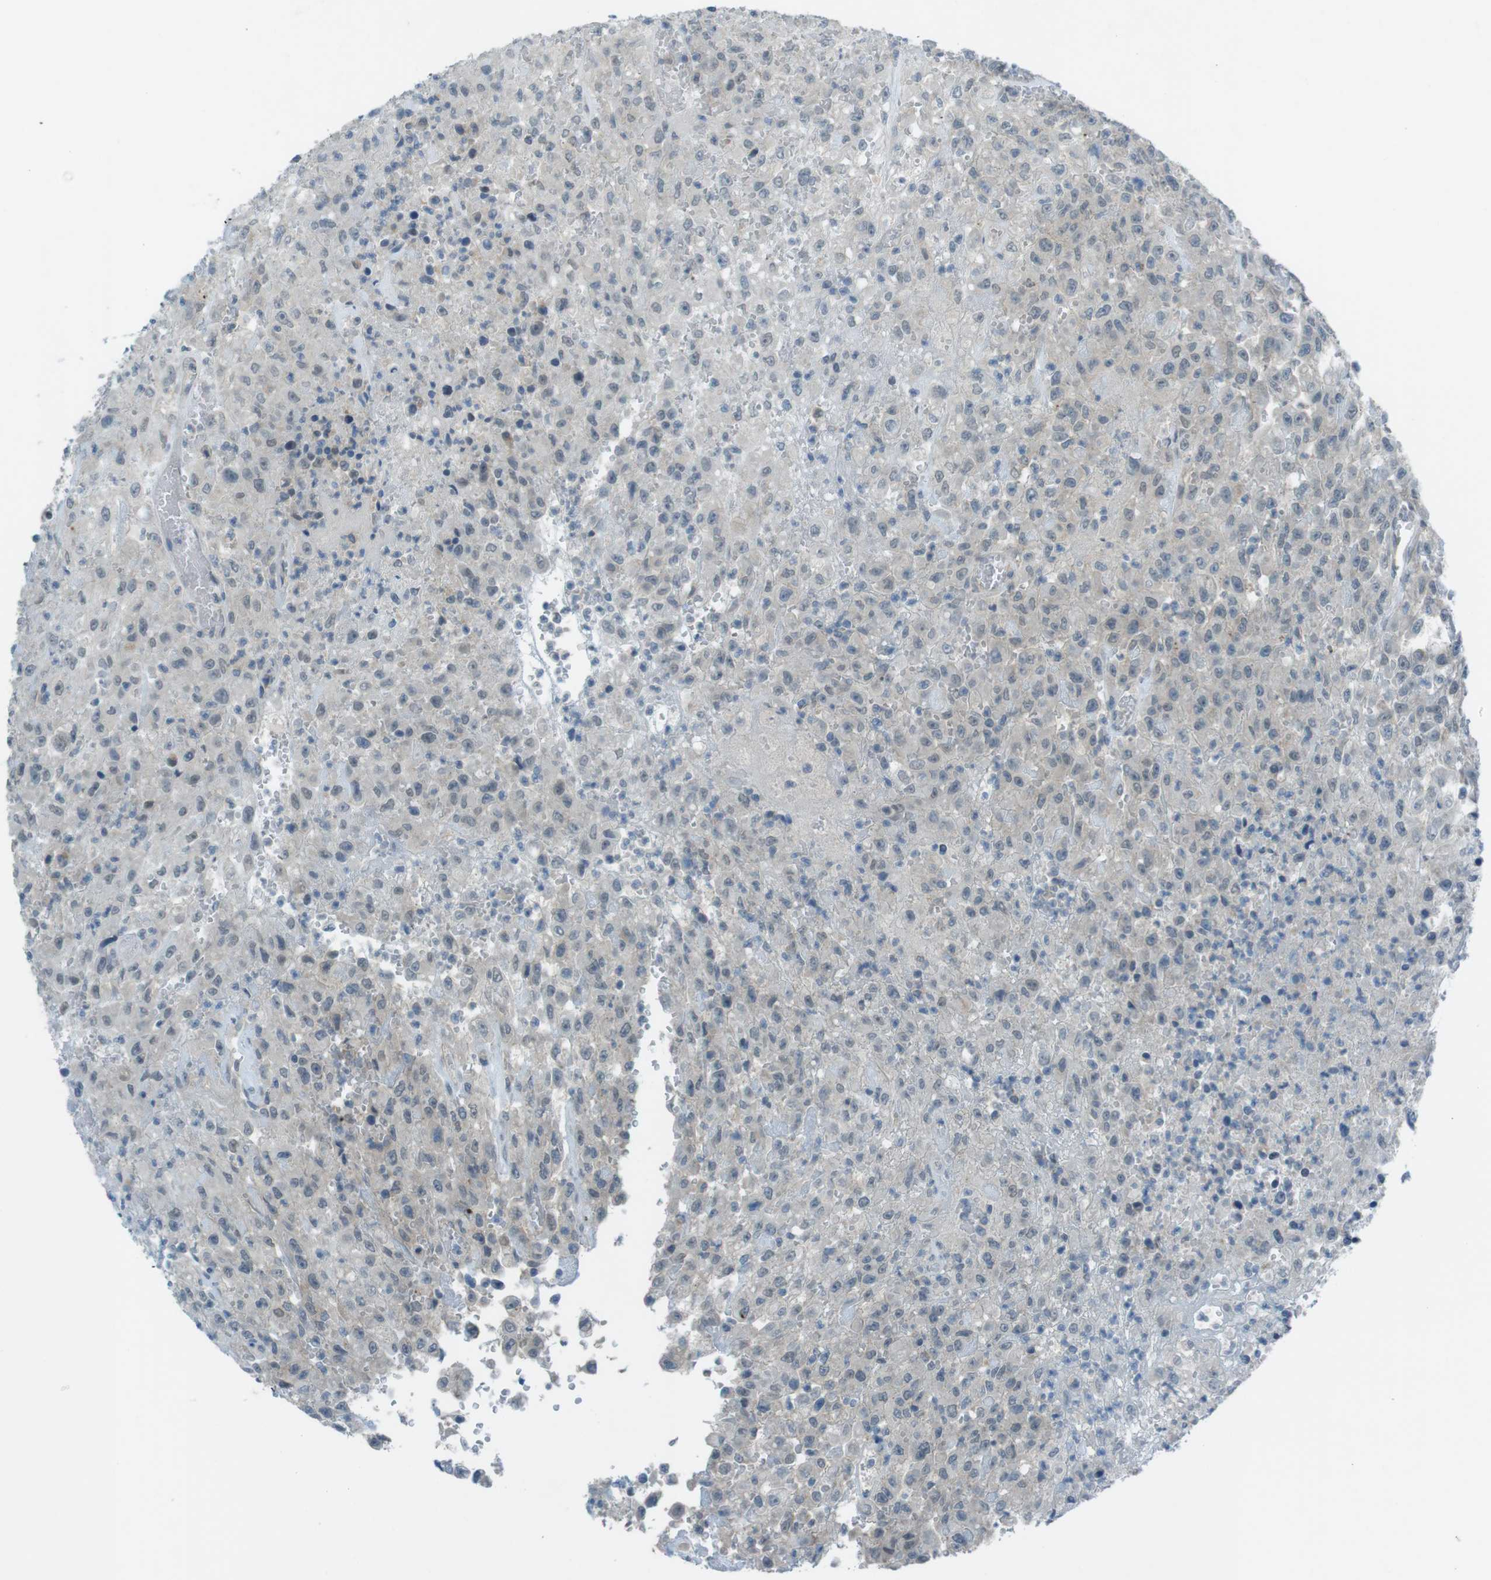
{"staining": {"intensity": "negative", "quantity": "none", "location": "none"}, "tissue": "urothelial cancer", "cell_type": "Tumor cells", "image_type": "cancer", "snomed": [{"axis": "morphology", "description": "Urothelial carcinoma, High grade"}, {"axis": "topography", "description": "Urinary bladder"}], "caption": "Immunohistochemistry of human high-grade urothelial carcinoma shows no positivity in tumor cells. (Stains: DAB (3,3'-diaminobenzidine) immunohistochemistry with hematoxylin counter stain, Microscopy: brightfield microscopy at high magnification).", "gene": "ZDHHC20", "patient": {"sex": "male", "age": 46}}